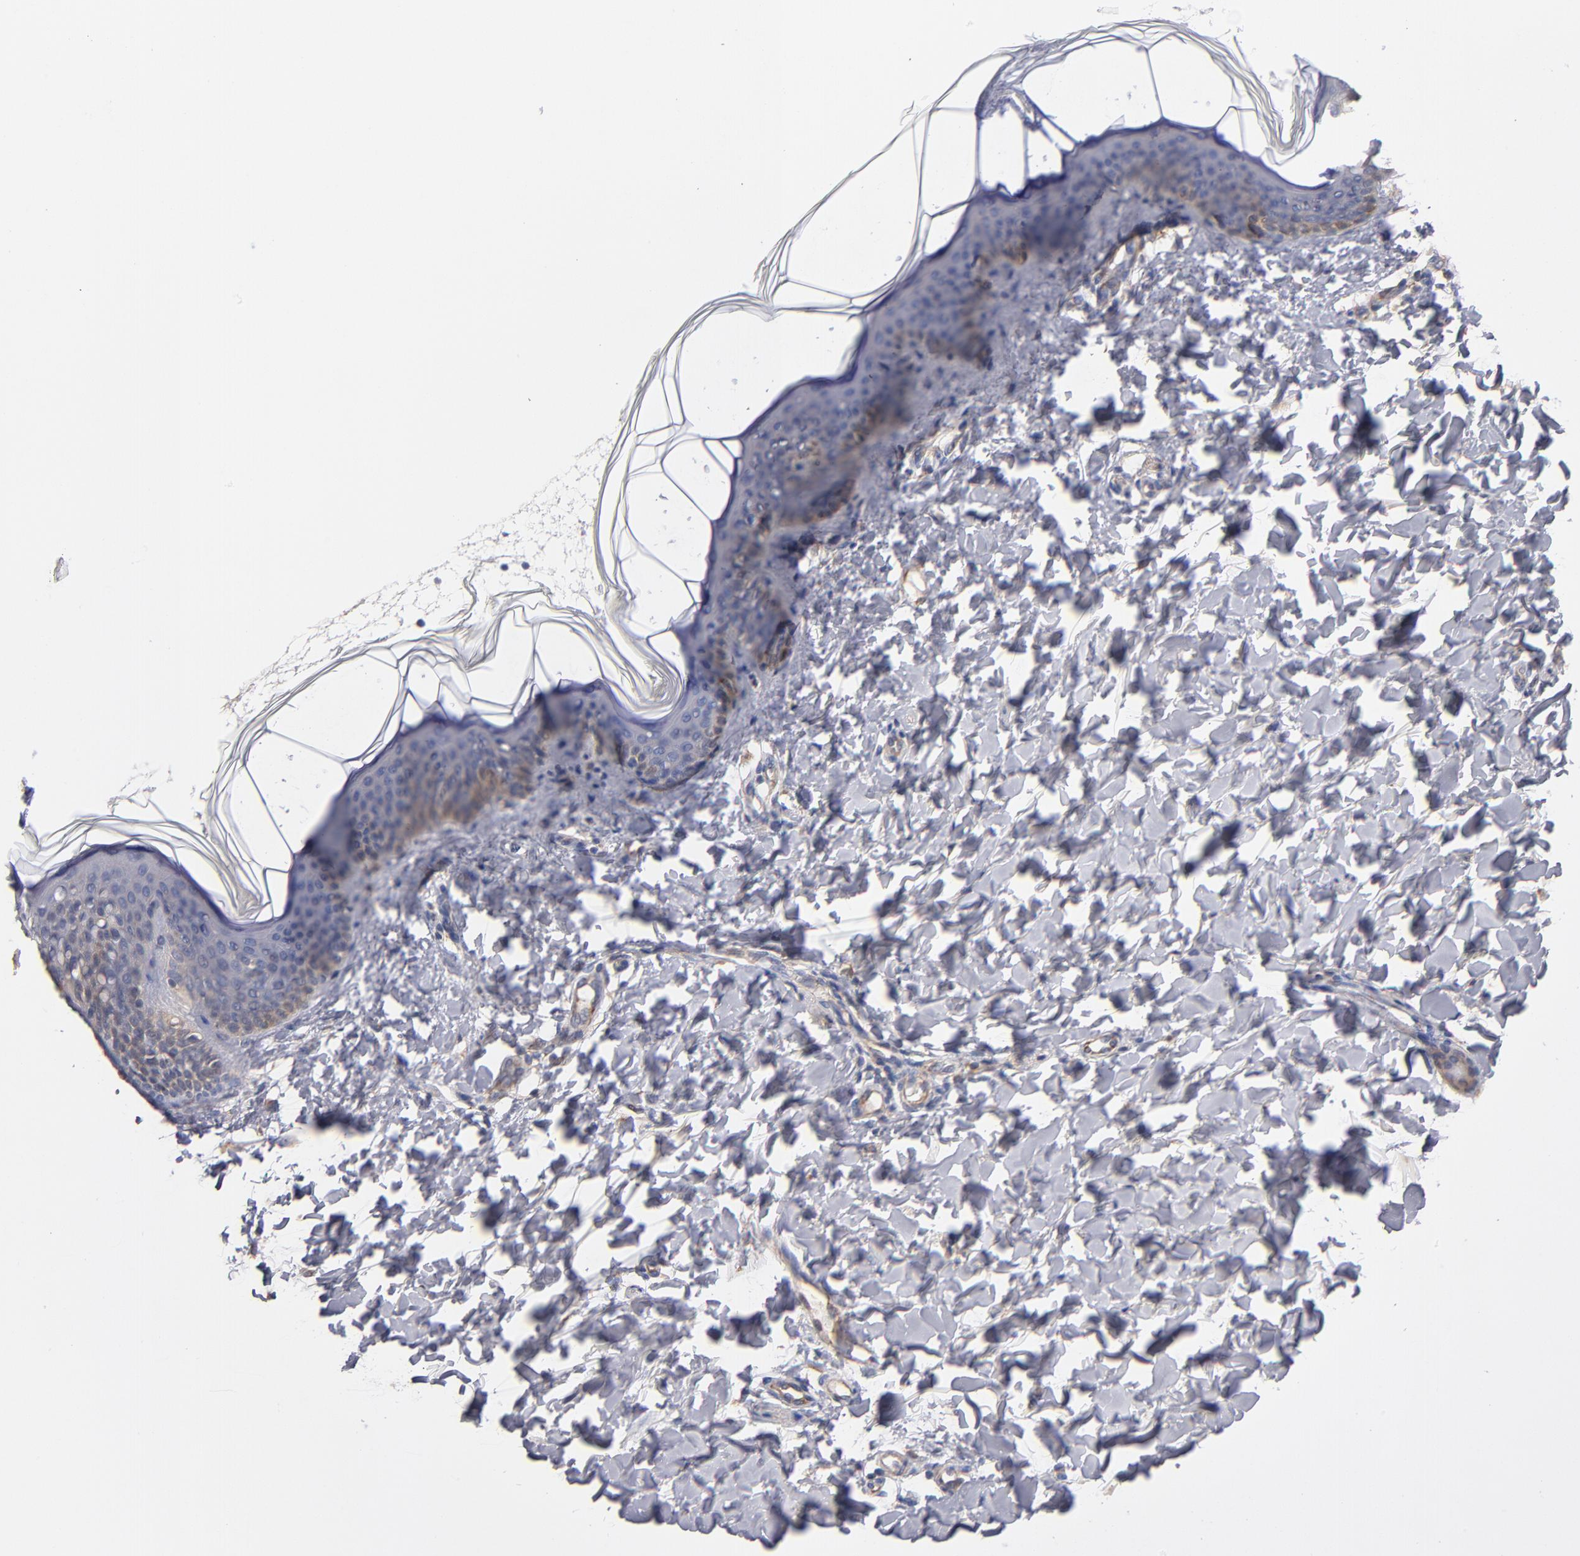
{"staining": {"intensity": "moderate", "quantity": ">75%", "location": "cytoplasmic/membranous"}, "tissue": "skin", "cell_type": "Fibroblasts", "image_type": "normal", "snomed": [{"axis": "morphology", "description": "Normal tissue, NOS"}, {"axis": "topography", "description": "Skin"}], "caption": "Fibroblasts demonstrate medium levels of moderate cytoplasmic/membranous positivity in about >75% of cells in unremarkable skin.", "gene": "GMFB", "patient": {"sex": "female", "age": 4}}